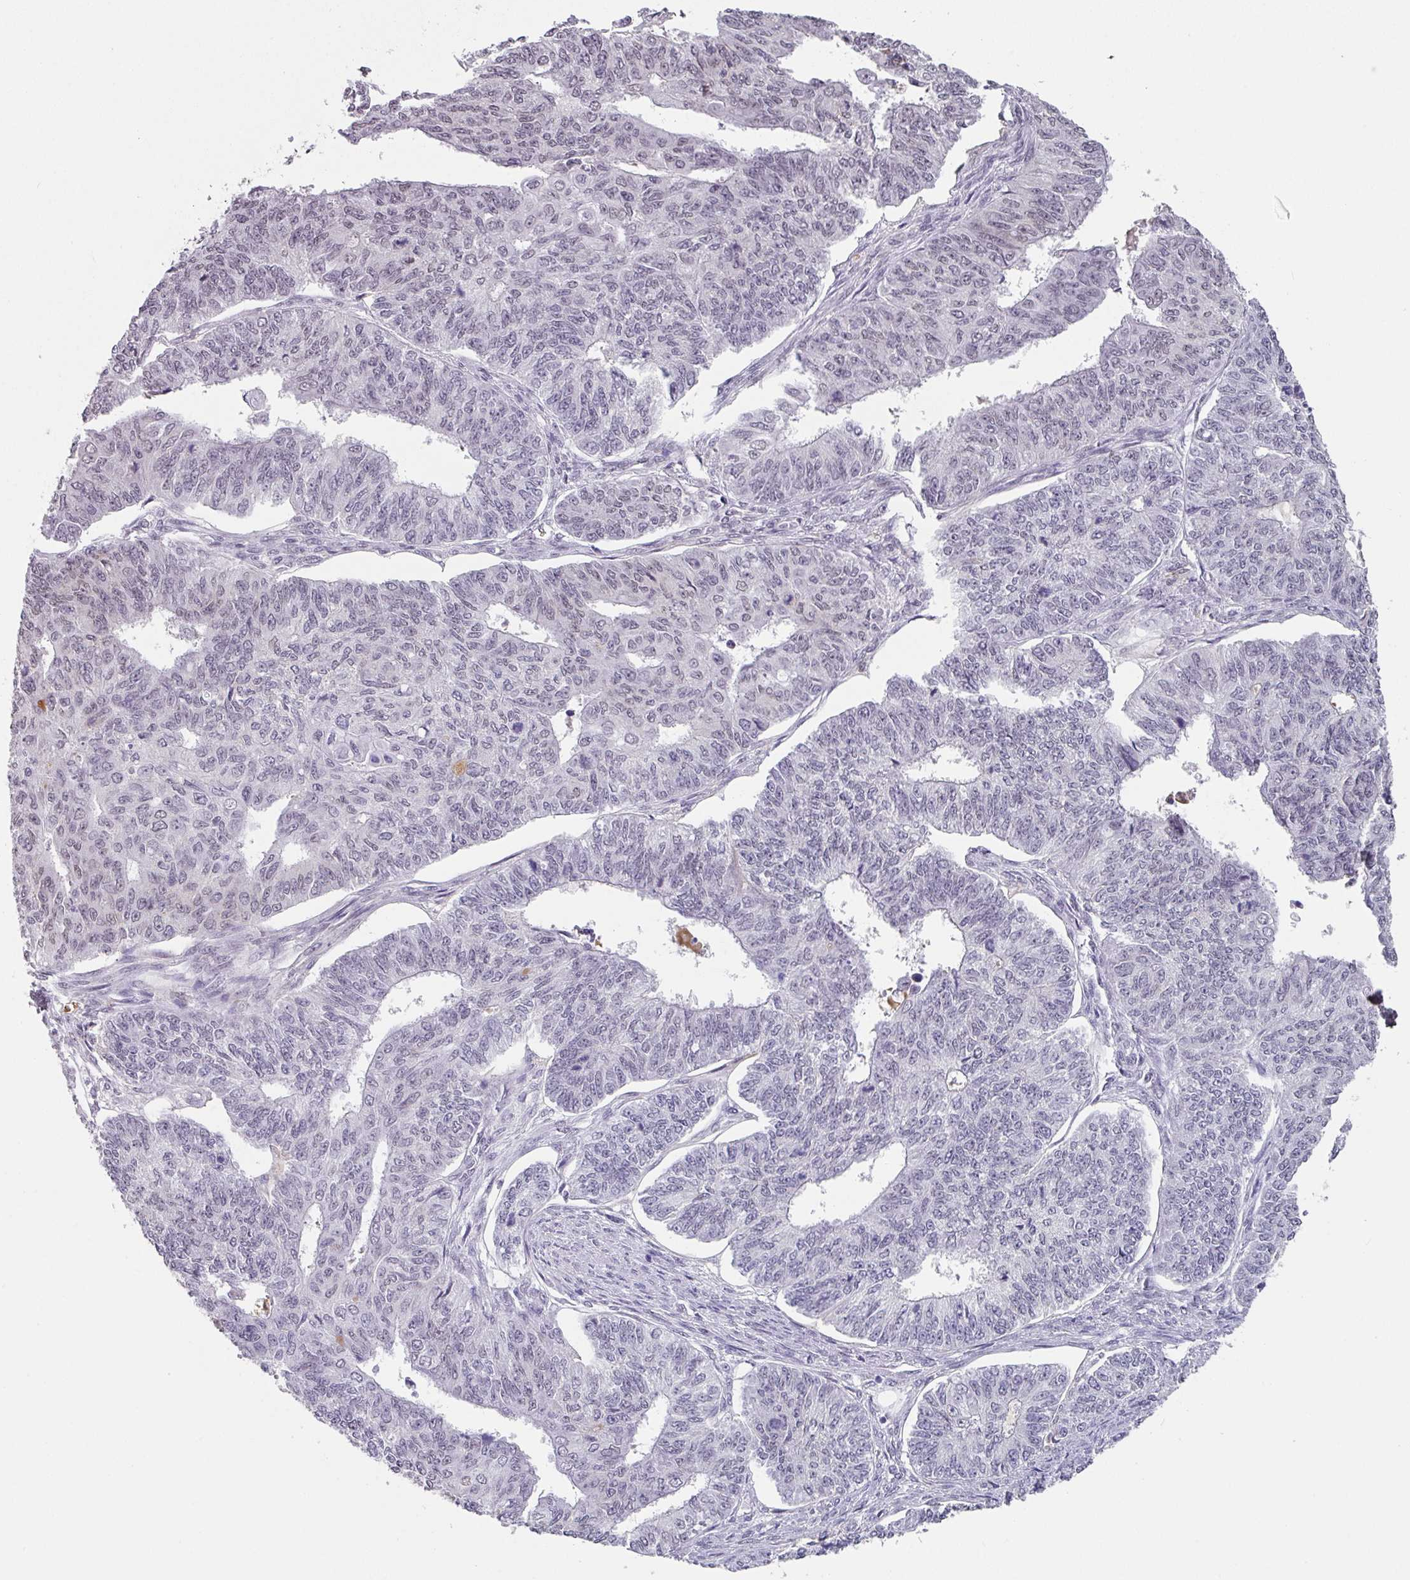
{"staining": {"intensity": "negative", "quantity": "none", "location": "none"}, "tissue": "endometrial cancer", "cell_type": "Tumor cells", "image_type": "cancer", "snomed": [{"axis": "morphology", "description": "Adenocarcinoma, NOS"}, {"axis": "topography", "description": "Endometrium"}], "caption": "Immunohistochemistry micrograph of endometrial cancer (adenocarcinoma) stained for a protein (brown), which exhibits no positivity in tumor cells.", "gene": "C1QB", "patient": {"sex": "female", "age": 32}}